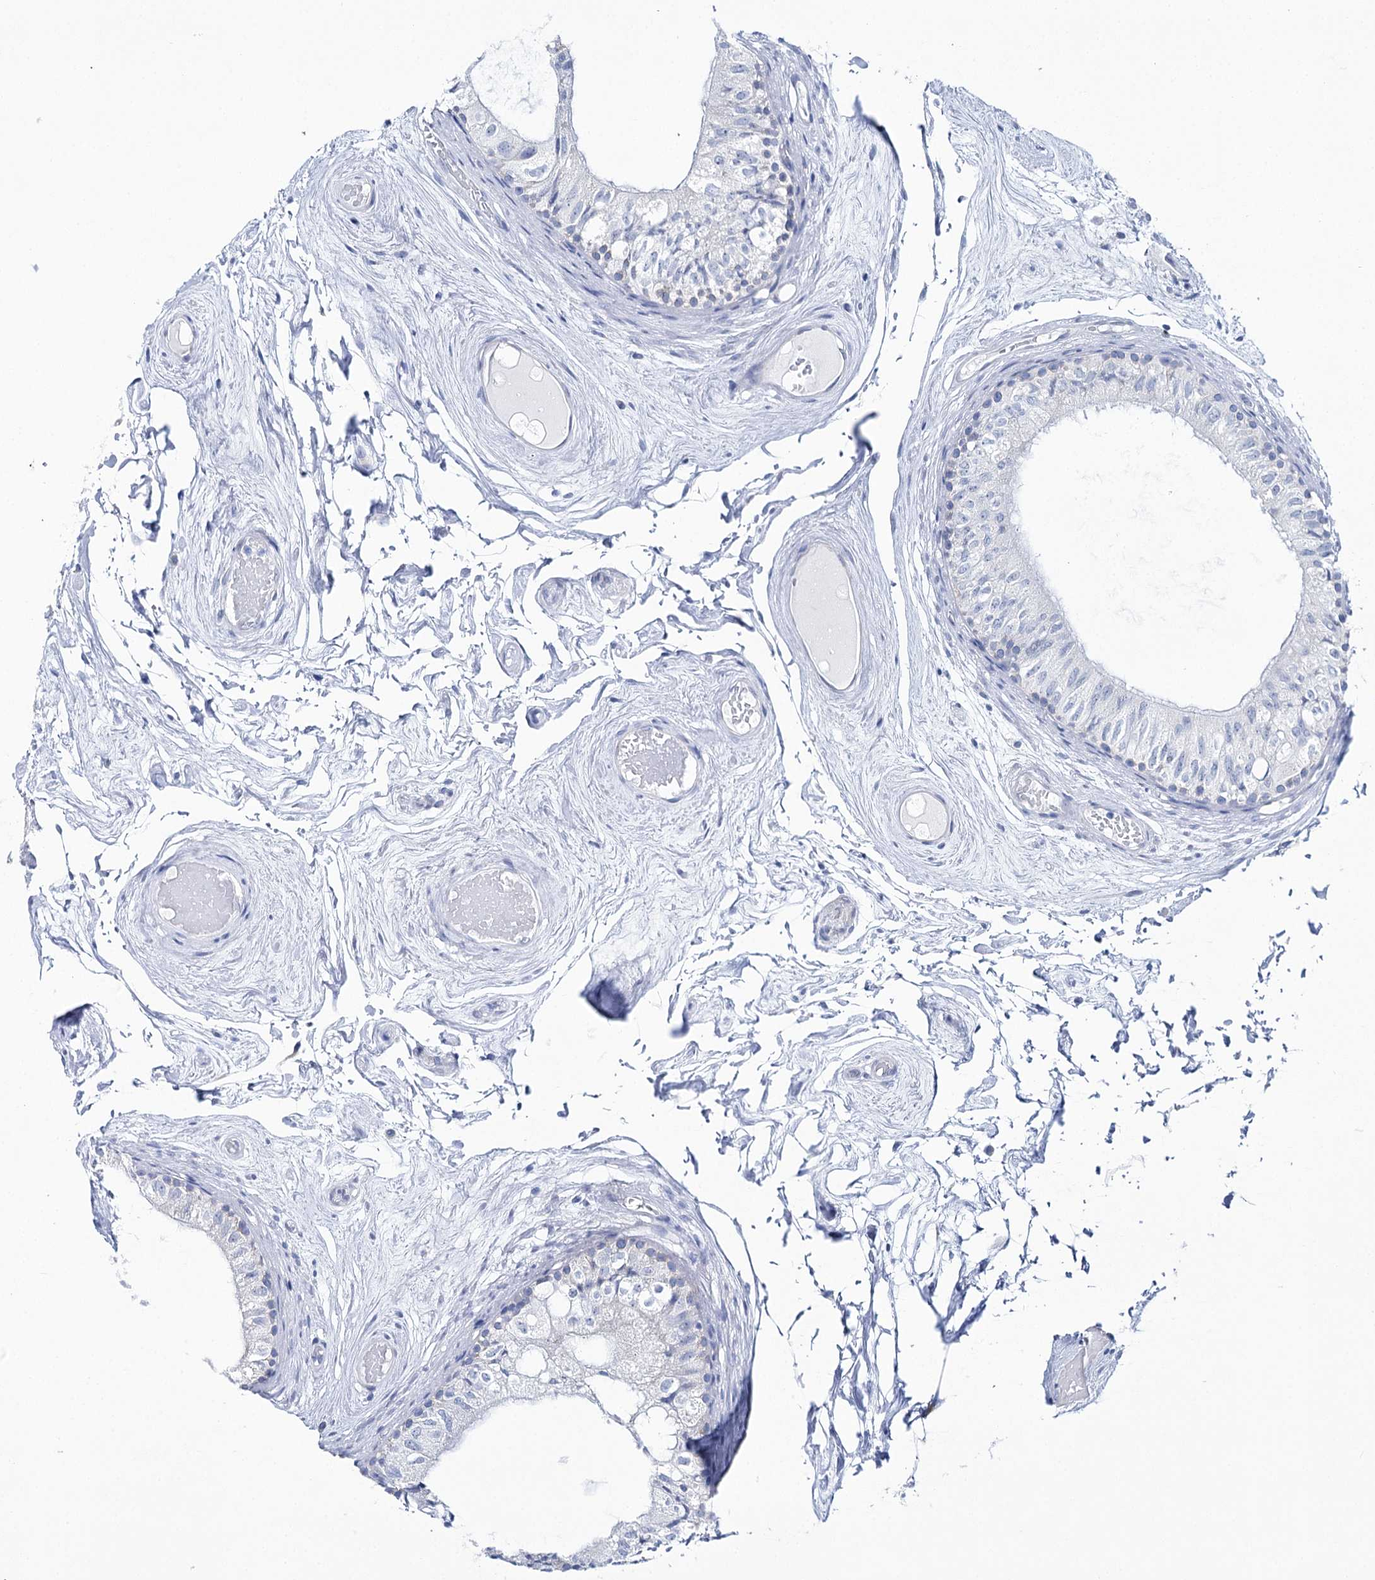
{"staining": {"intensity": "negative", "quantity": "none", "location": "none"}, "tissue": "epididymis", "cell_type": "Glandular cells", "image_type": "normal", "snomed": [{"axis": "morphology", "description": "Normal tissue, NOS"}, {"axis": "topography", "description": "Epididymis"}], "caption": "Glandular cells are negative for protein expression in unremarkable human epididymis. The staining was performed using DAB to visualize the protein expression in brown, while the nuclei were stained in blue with hematoxylin (Magnification: 20x).", "gene": "CSN3", "patient": {"sex": "male", "age": 79}}